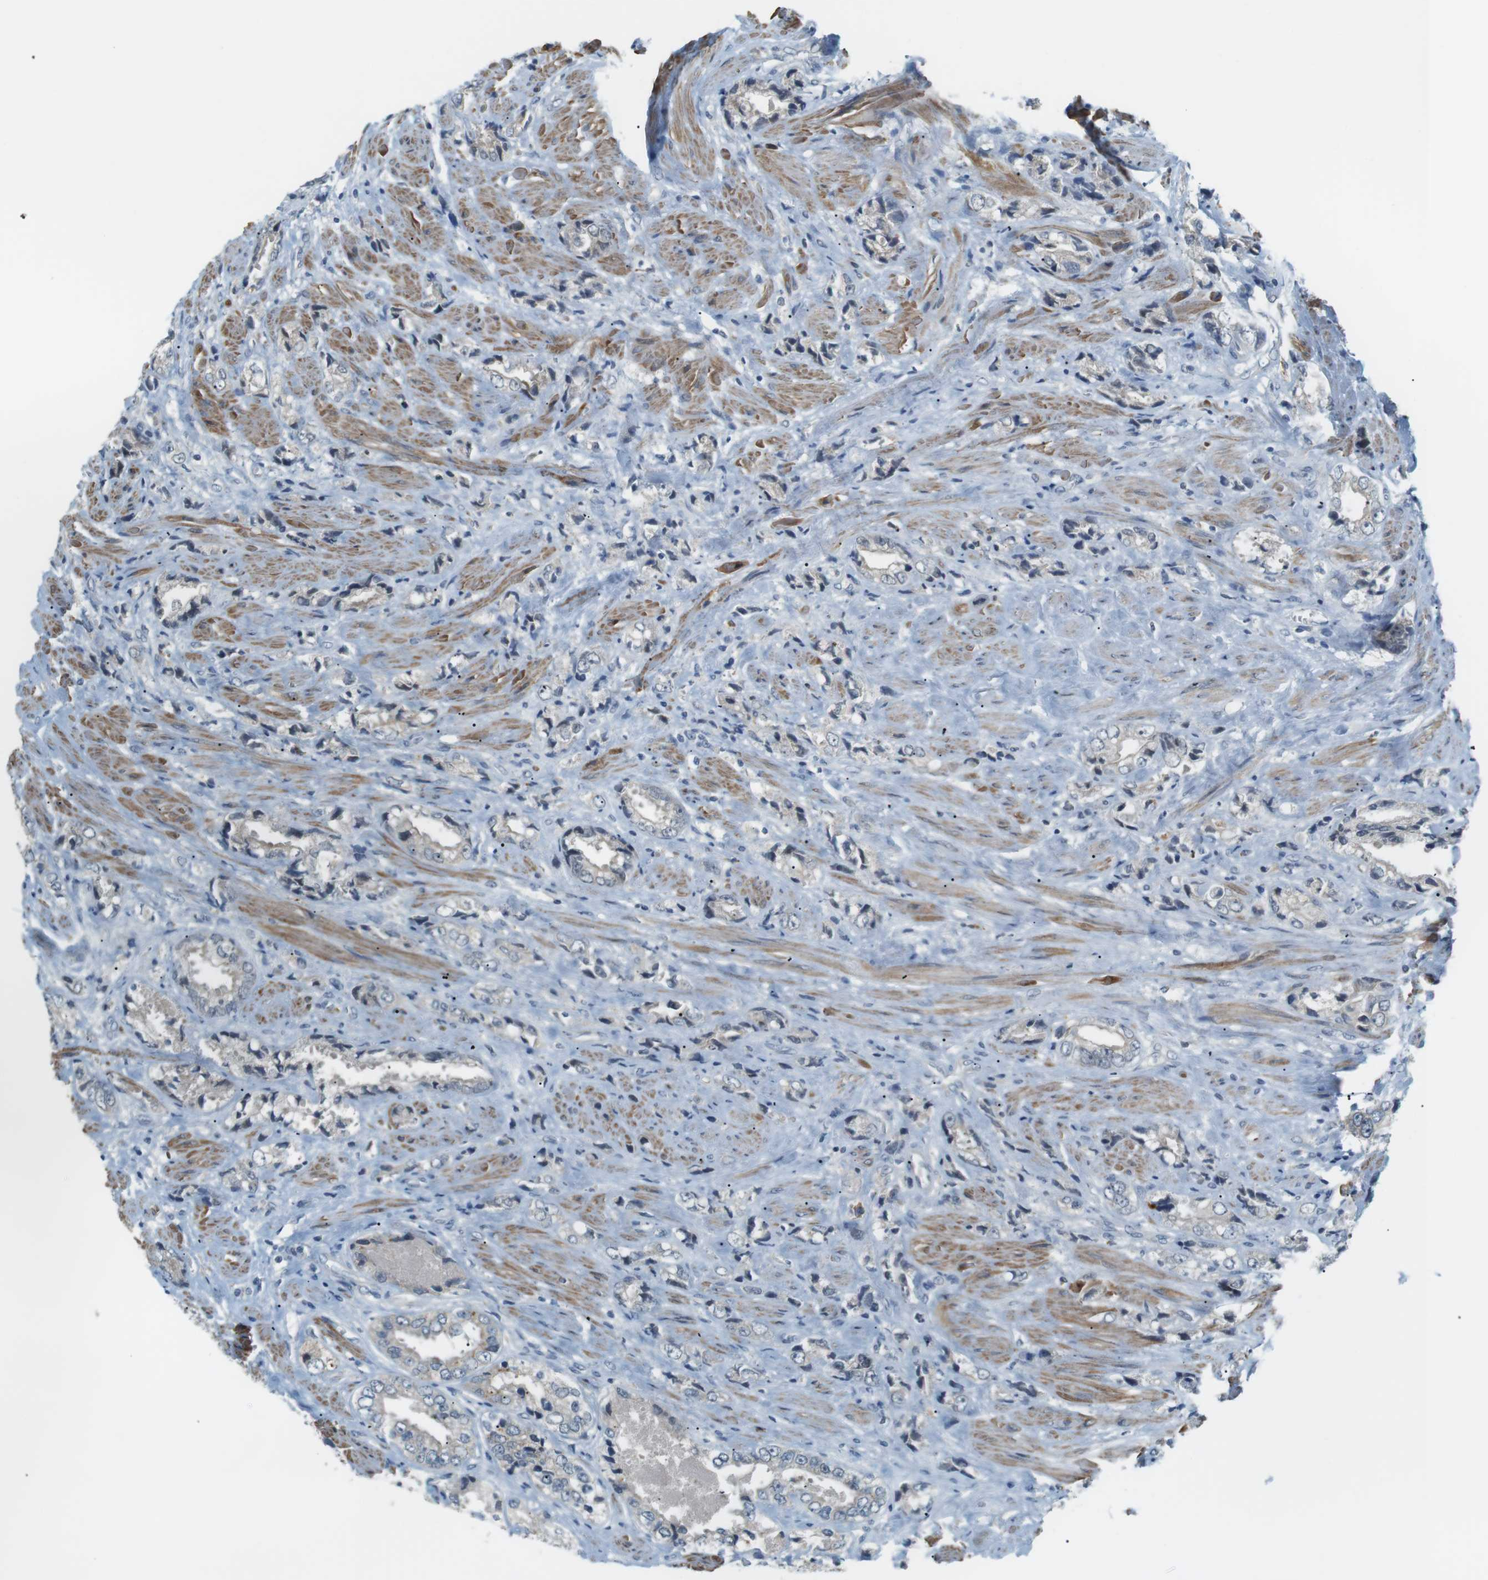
{"staining": {"intensity": "negative", "quantity": "none", "location": "none"}, "tissue": "prostate cancer", "cell_type": "Tumor cells", "image_type": "cancer", "snomed": [{"axis": "morphology", "description": "Adenocarcinoma, High grade"}, {"axis": "topography", "description": "Prostate"}], "caption": "The micrograph exhibits no staining of tumor cells in high-grade adenocarcinoma (prostate).", "gene": "RTN3", "patient": {"sex": "male", "age": 61}}